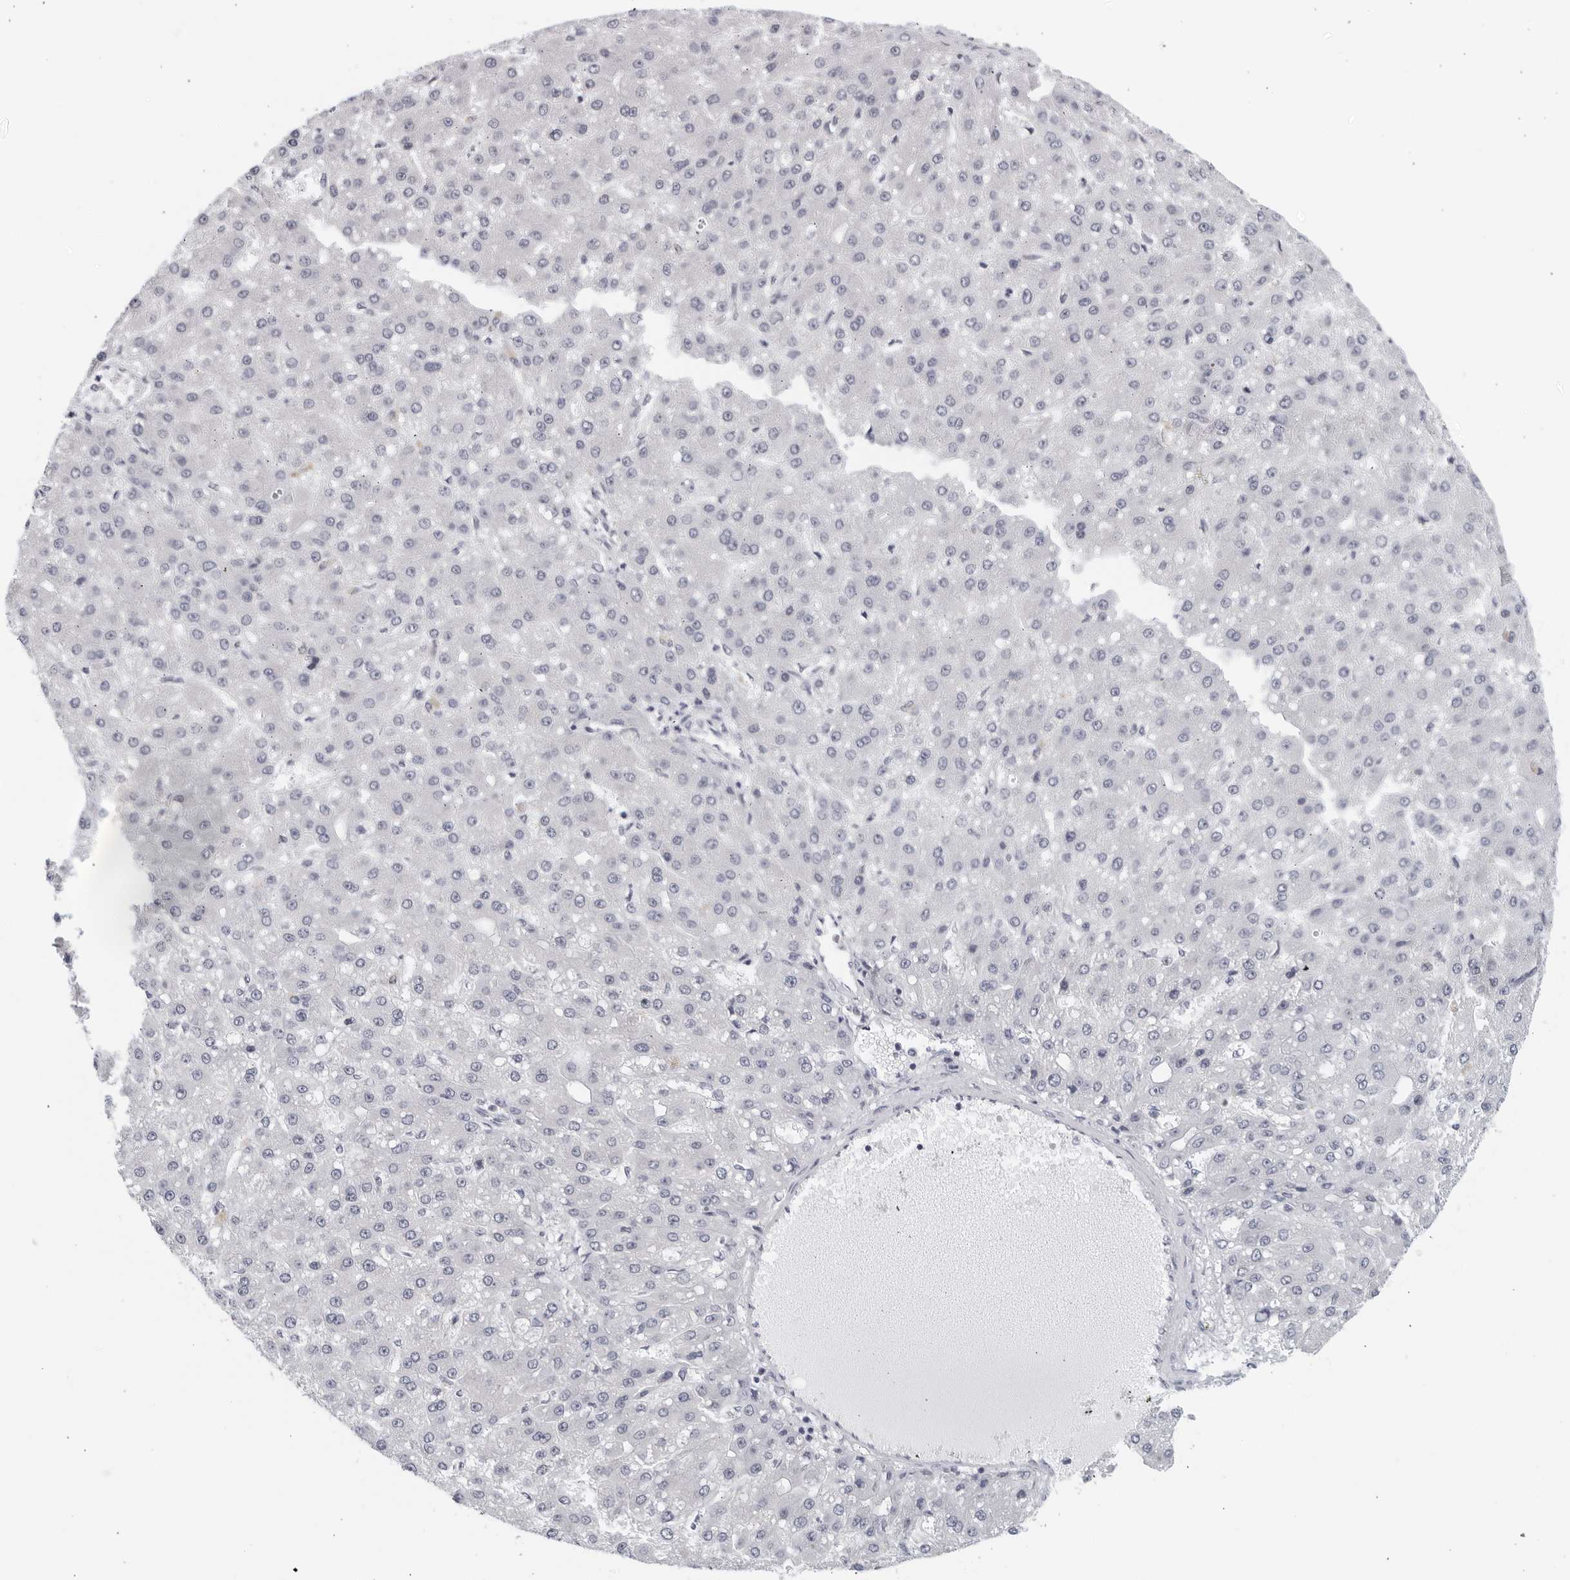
{"staining": {"intensity": "negative", "quantity": "none", "location": "none"}, "tissue": "liver cancer", "cell_type": "Tumor cells", "image_type": "cancer", "snomed": [{"axis": "morphology", "description": "Carcinoma, Hepatocellular, NOS"}, {"axis": "topography", "description": "Liver"}], "caption": "The photomicrograph displays no staining of tumor cells in liver cancer (hepatocellular carcinoma).", "gene": "MATN1", "patient": {"sex": "male", "age": 67}}